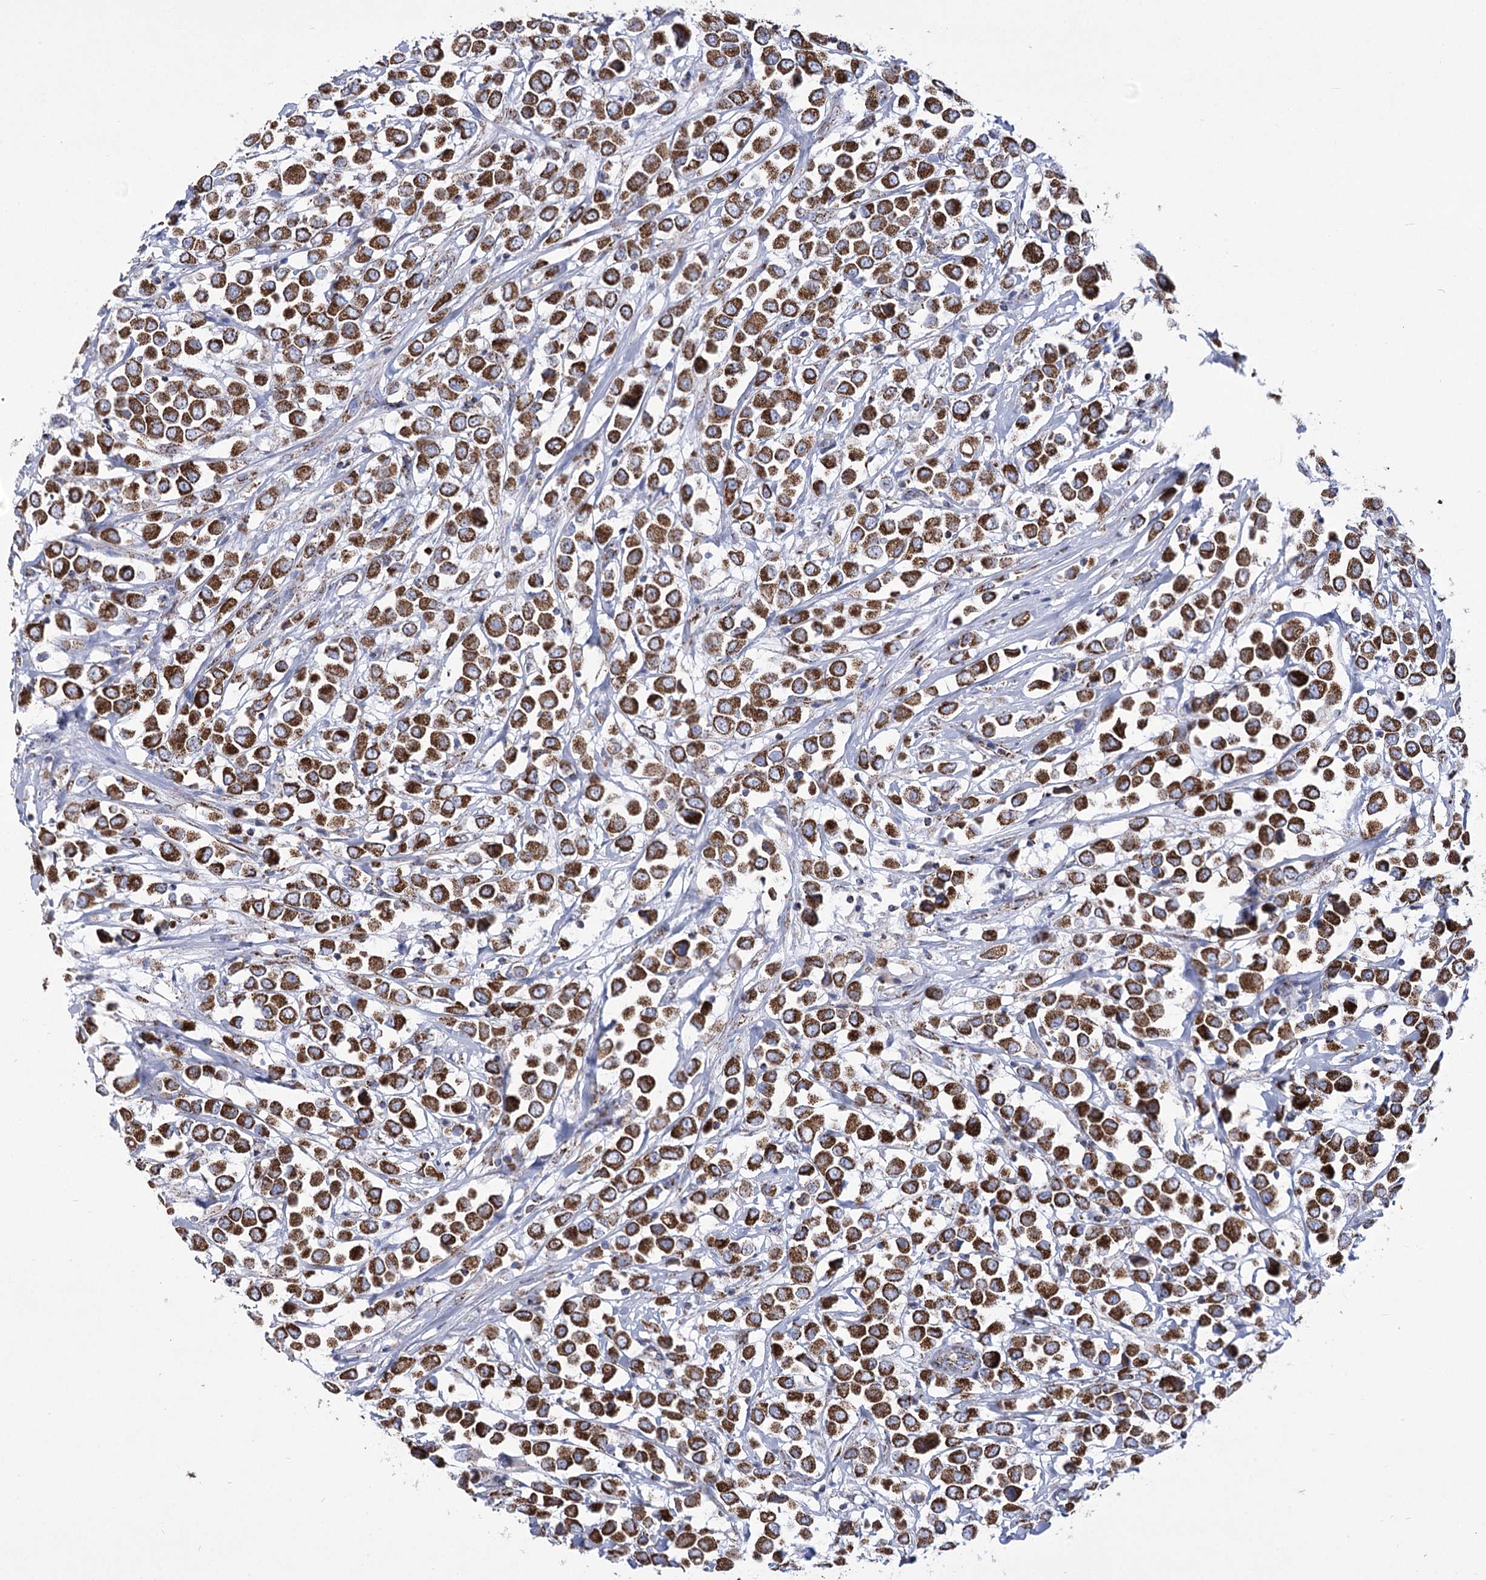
{"staining": {"intensity": "strong", "quantity": ">75%", "location": "cytoplasmic/membranous"}, "tissue": "breast cancer", "cell_type": "Tumor cells", "image_type": "cancer", "snomed": [{"axis": "morphology", "description": "Duct carcinoma"}, {"axis": "topography", "description": "Breast"}], "caption": "DAB immunohistochemical staining of human breast invasive ductal carcinoma displays strong cytoplasmic/membranous protein staining in about >75% of tumor cells.", "gene": "PDHB", "patient": {"sex": "female", "age": 61}}